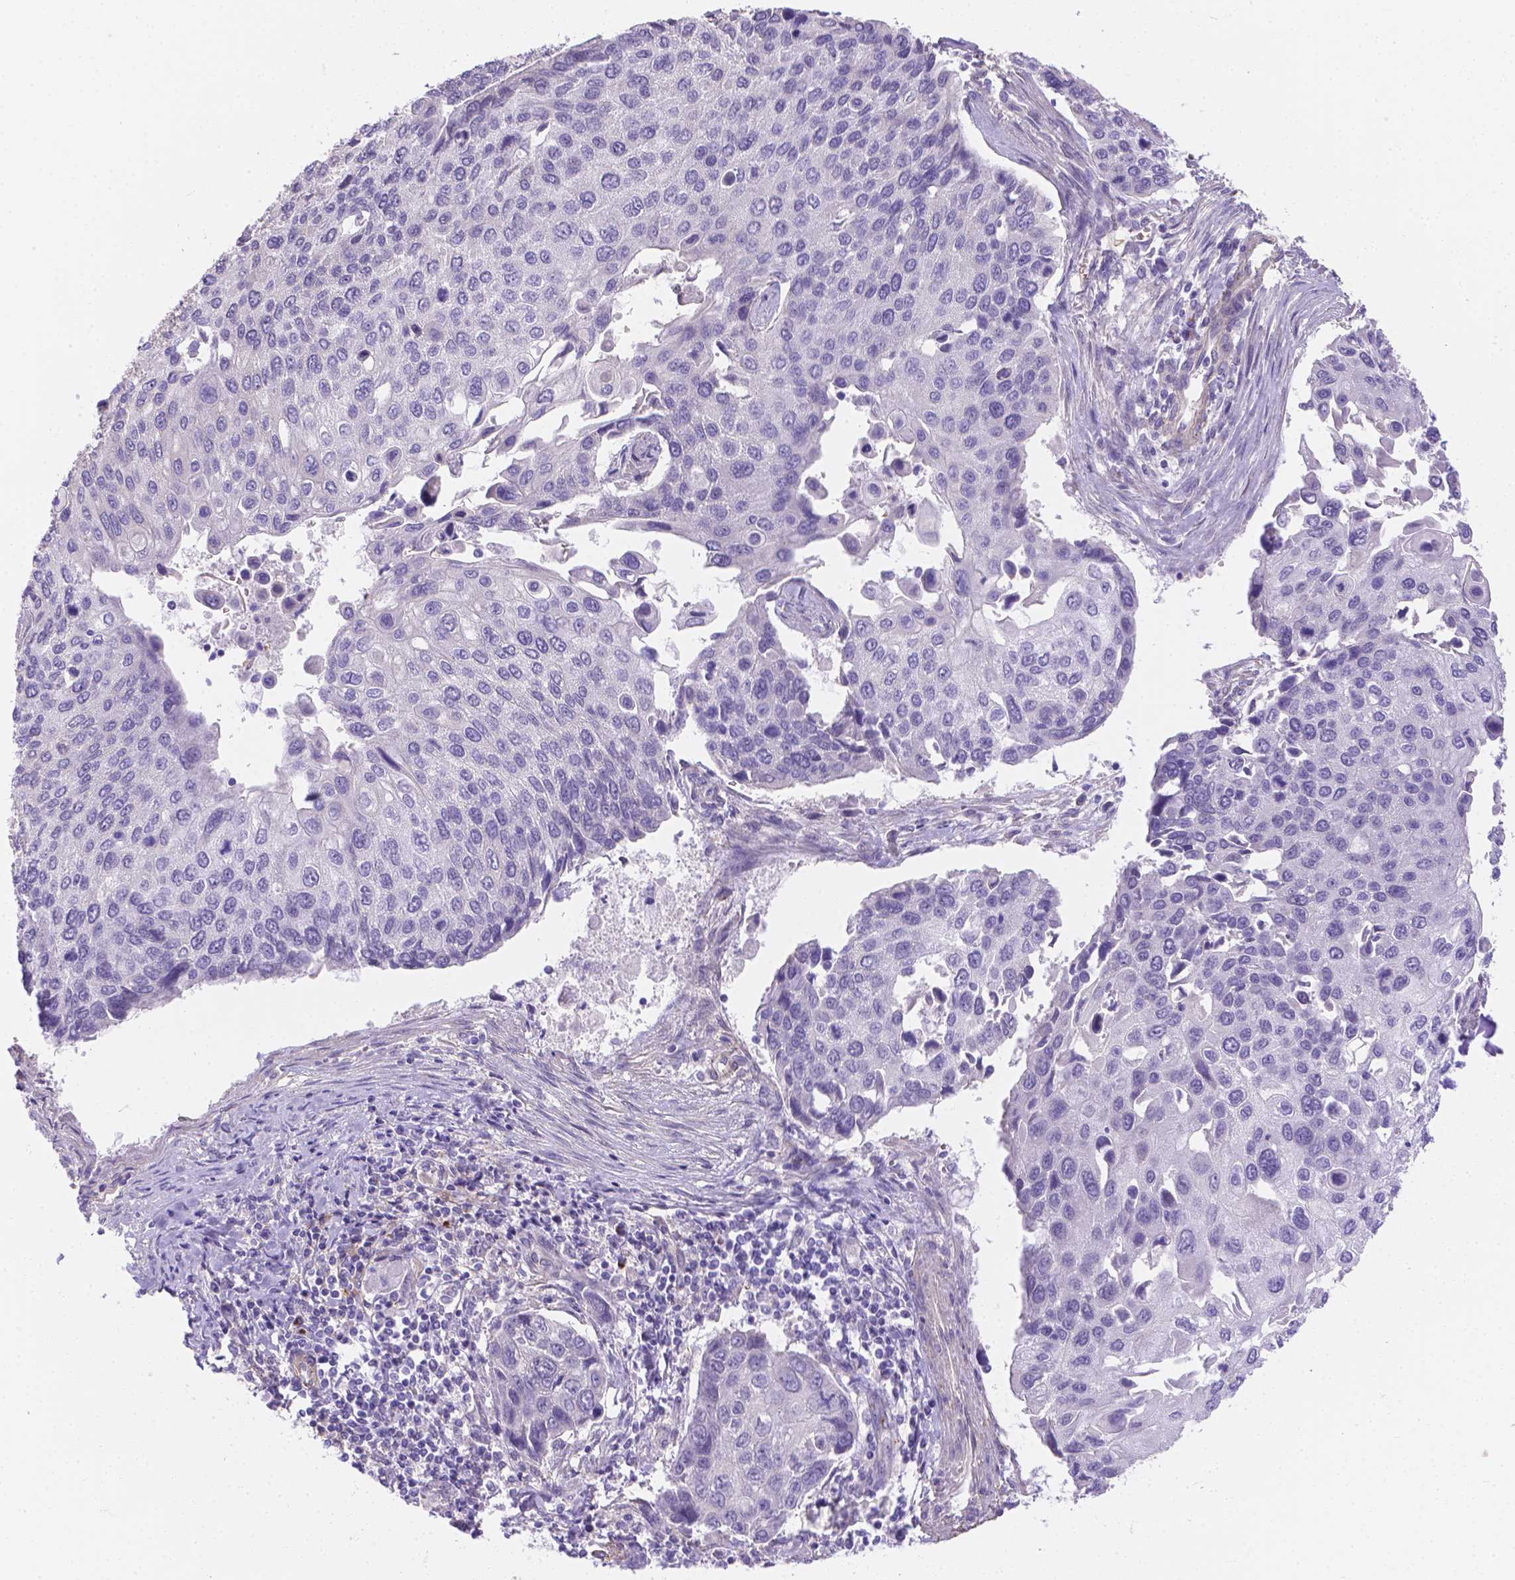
{"staining": {"intensity": "negative", "quantity": "none", "location": "none"}, "tissue": "lung cancer", "cell_type": "Tumor cells", "image_type": "cancer", "snomed": [{"axis": "morphology", "description": "Squamous cell carcinoma, NOS"}, {"axis": "morphology", "description": "Squamous cell carcinoma, metastatic, NOS"}, {"axis": "topography", "description": "Lung"}], "caption": "This is an immunohistochemistry (IHC) image of lung squamous cell carcinoma. There is no positivity in tumor cells.", "gene": "SLC40A1", "patient": {"sex": "male", "age": 63}}